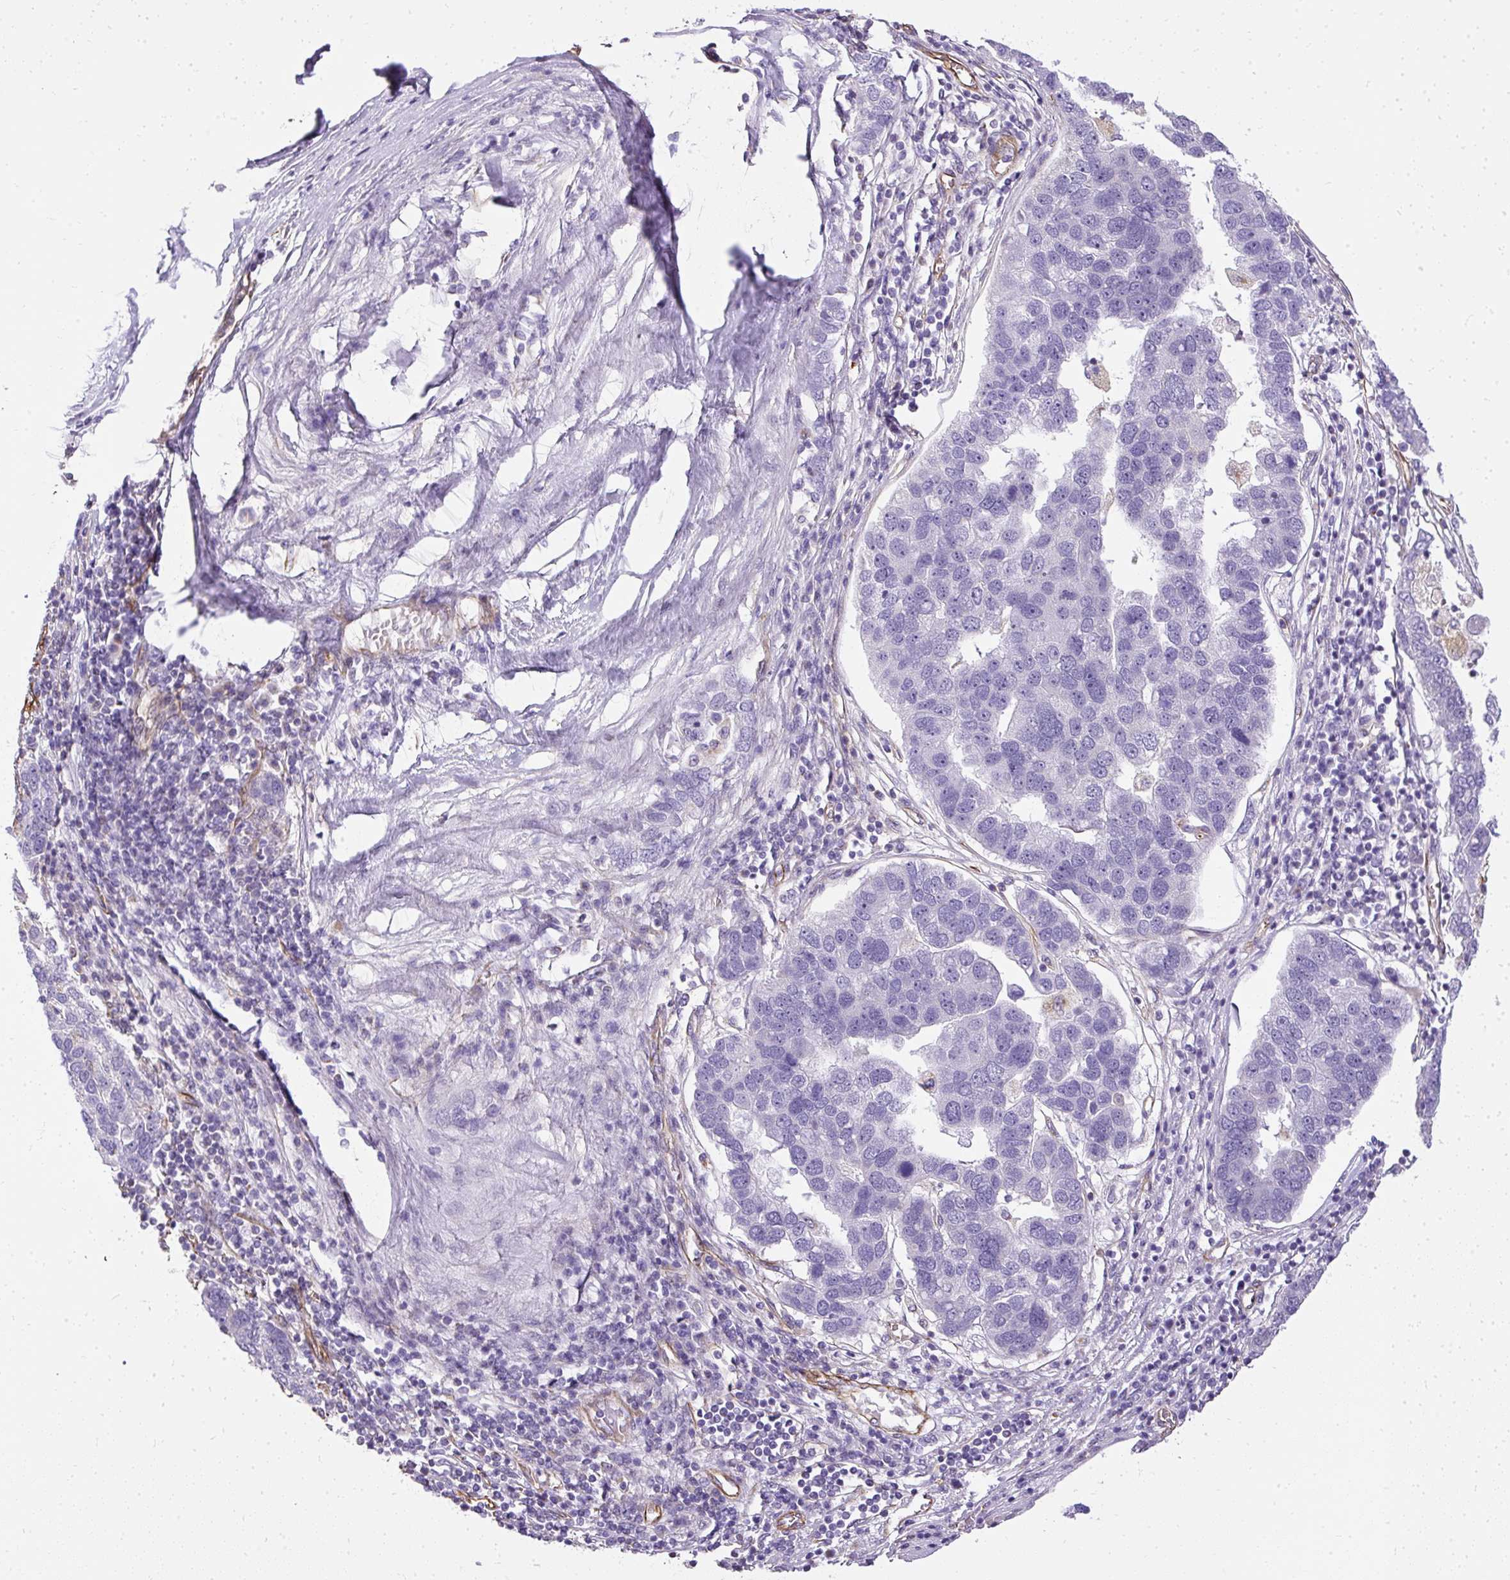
{"staining": {"intensity": "negative", "quantity": "none", "location": "none"}, "tissue": "pancreatic cancer", "cell_type": "Tumor cells", "image_type": "cancer", "snomed": [{"axis": "morphology", "description": "Adenocarcinoma, NOS"}, {"axis": "topography", "description": "Pancreas"}], "caption": "Pancreatic cancer stained for a protein using immunohistochemistry shows no positivity tumor cells.", "gene": "PLS1", "patient": {"sex": "female", "age": 61}}